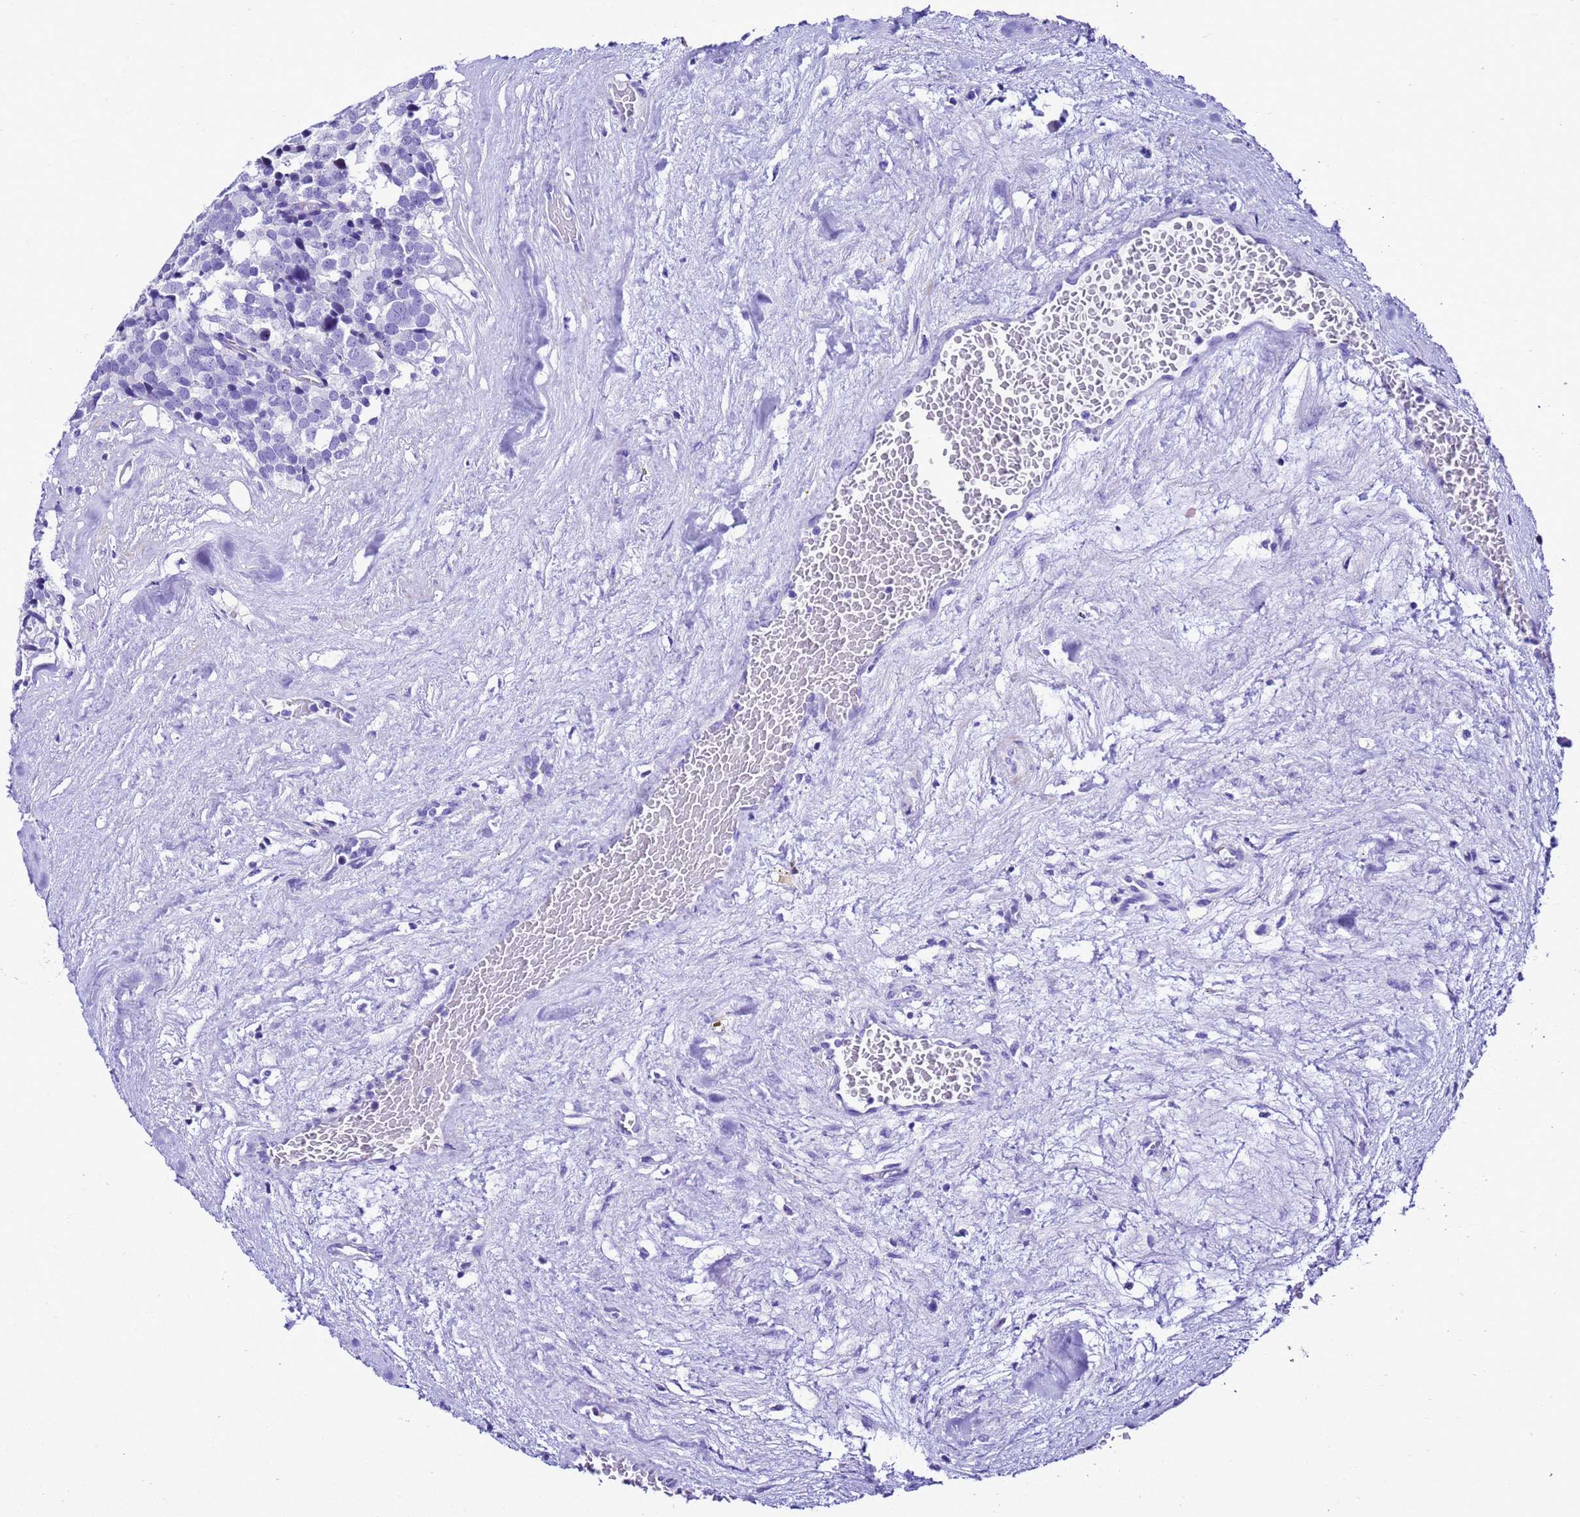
{"staining": {"intensity": "negative", "quantity": "none", "location": "none"}, "tissue": "testis cancer", "cell_type": "Tumor cells", "image_type": "cancer", "snomed": [{"axis": "morphology", "description": "Seminoma, NOS"}, {"axis": "topography", "description": "Testis"}], "caption": "DAB immunohistochemical staining of testis cancer (seminoma) demonstrates no significant positivity in tumor cells.", "gene": "UGT2B10", "patient": {"sex": "male", "age": 71}}